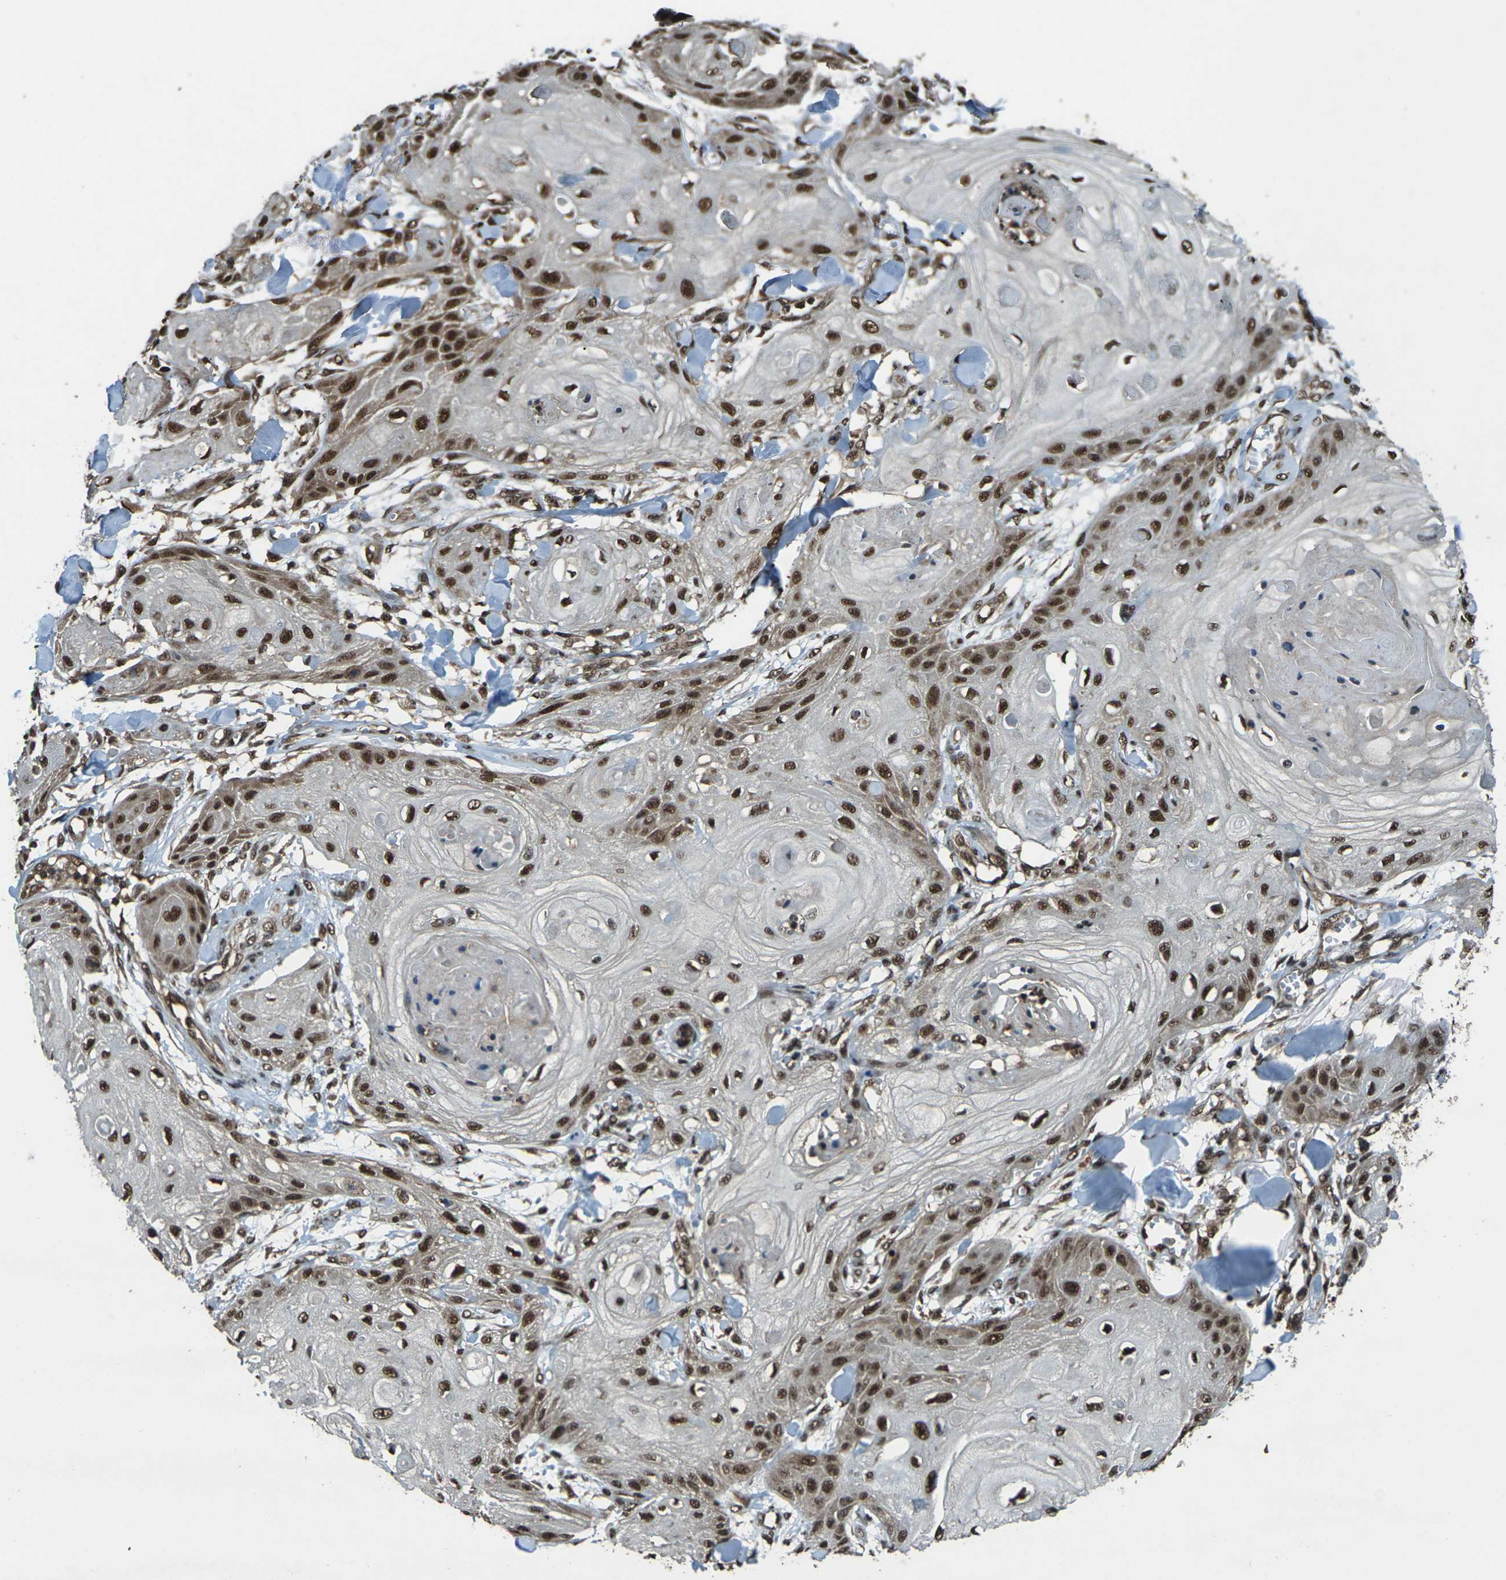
{"staining": {"intensity": "strong", "quantity": ">75%", "location": "nuclear"}, "tissue": "skin cancer", "cell_type": "Tumor cells", "image_type": "cancer", "snomed": [{"axis": "morphology", "description": "Squamous cell carcinoma, NOS"}, {"axis": "topography", "description": "Skin"}], "caption": "IHC (DAB) staining of skin cancer (squamous cell carcinoma) shows strong nuclear protein expression in about >75% of tumor cells.", "gene": "NR4A2", "patient": {"sex": "male", "age": 74}}